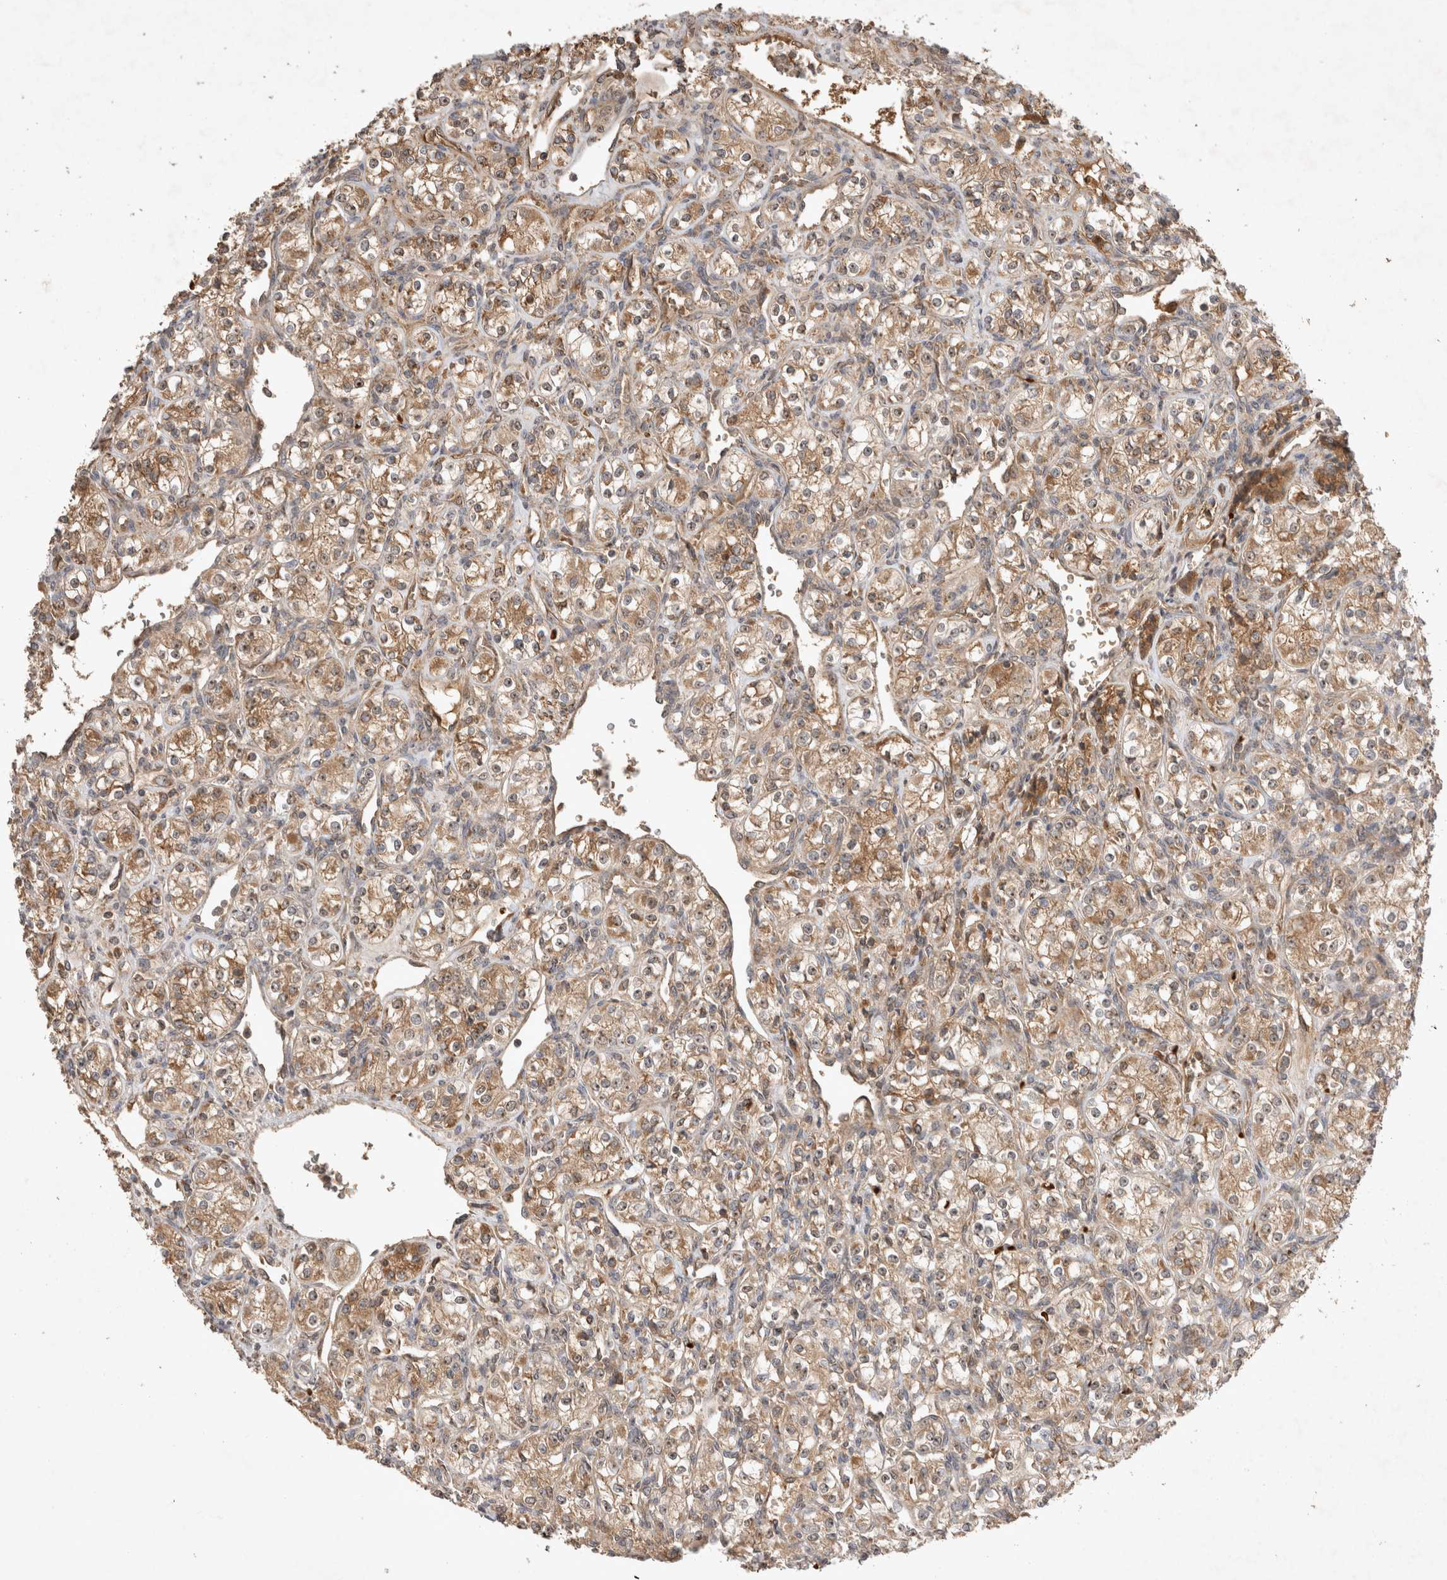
{"staining": {"intensity": "moderate", "quantity": ">75%", "location": "cytoplasmic/membranous"}, "tissue": "renal cancer", "cell_type": "Tumor cells", "image_type": "cancer", "snomed": [{"axis": "morphology", "description": "Adenocarcinoma, NOS"}, {"axis": "topography", "description": "Kidney"}], "caption": "Moderate cytoplasmic/membranous positivity for a protein is seen in about >75% of tumor cells of renal cancer using immunohistochemistry.", "gene": "FAM221A", "patient": {"sex": "male", "age": 77}}